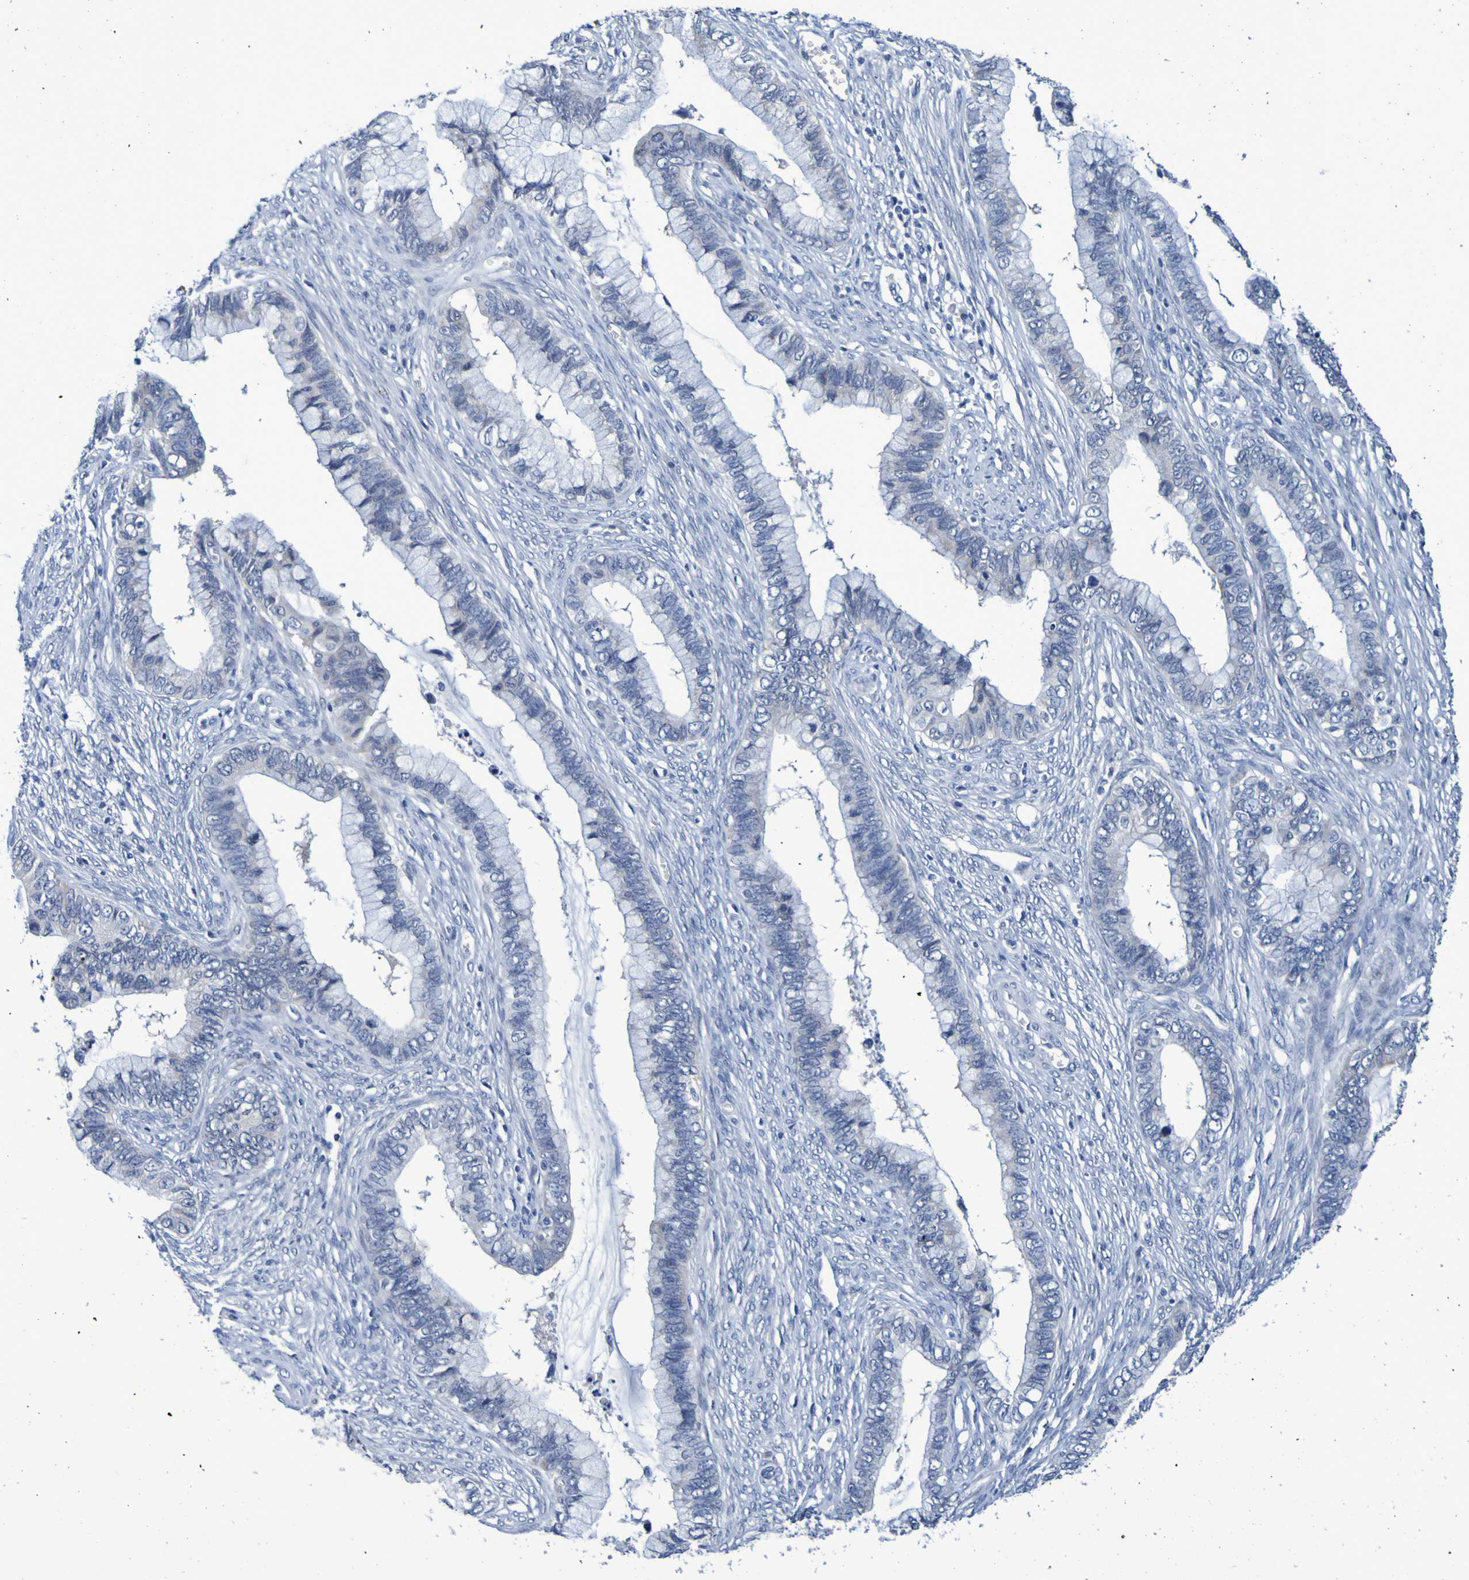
{"staining": {"intensity": "negative", "quantity": "none", "location": "none"}, "tissue": "cervical cancer", "cell_type": "Tumor cells", "image_type": "cancer", "snomed": [{"axis": "morphology", "description": "Adenocarcinoma, NOS"}, {"axis": "topography", "description": "Cervix"}], "caption": "Tumor cells show no significant staining in cervical cancer (adenocarcinoma). (DAB IHC visualized using brightfield microscopy, high magnification).", "gene": "VMA21", "patient": {"sex": "female", "age": 44}}